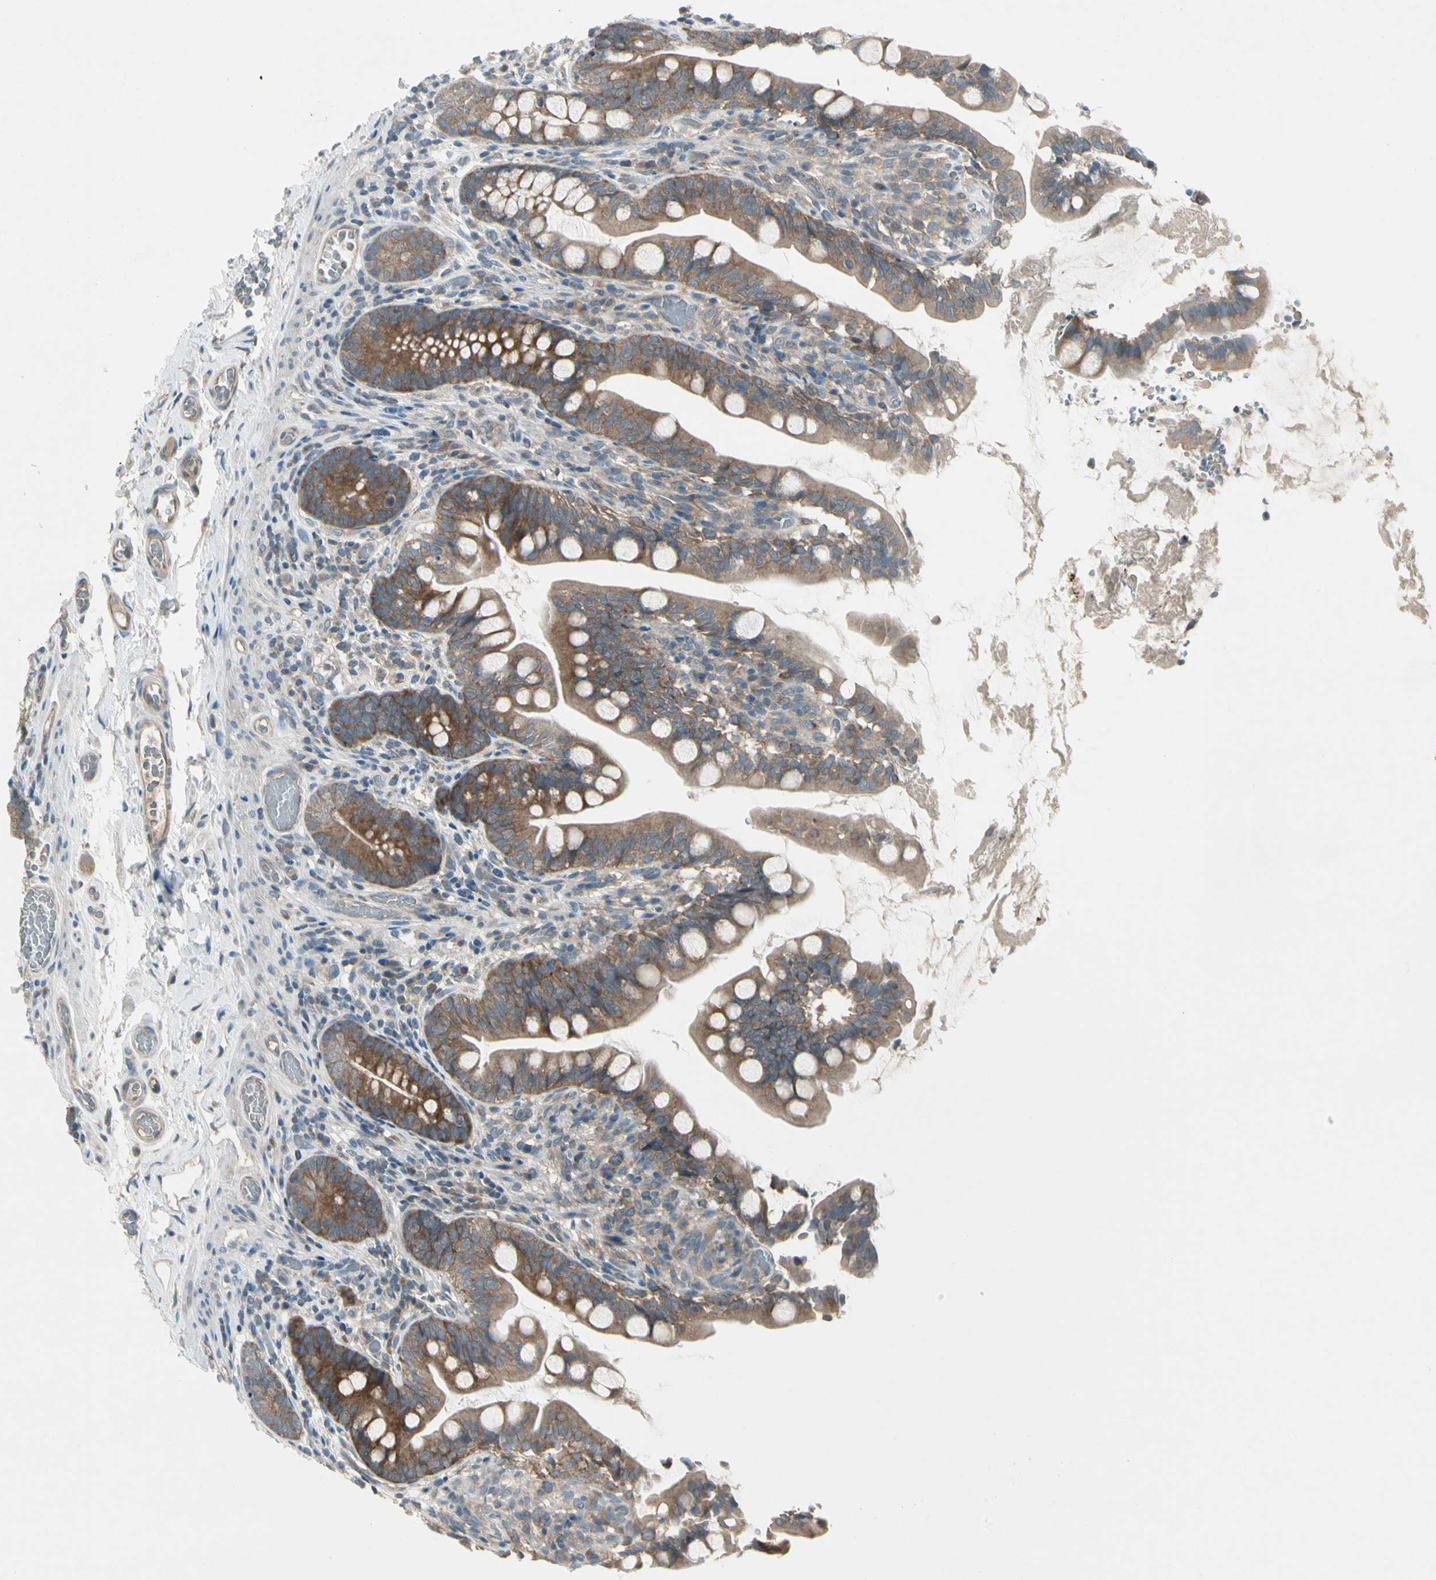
{"staining": {"intensity": "moderate", "quantity": ">75%", "location": "cytoplasmic/membranous"}, "tissue": "small intestine", "cell_type": "Glandular cells", "image_type": "normal", "snomed": [{"axis": "morphology", "description": "Normal tissue, NOS"}, {"axis": "topography", "description": "Small intestine"}], "caption": "Glandular cells exhibit medium levels of moderate cytoplasmic/membranous positivity in about >75% of cells in normal small intestine. The staining is performed using DAB (3,3'-diaminobenzidine) brown chromogen to label protein expression. The nuclei are counter-stained blue using hematoxylin.", "gene": "PANK2", "patient": {"sex": "female", "age": 56}}